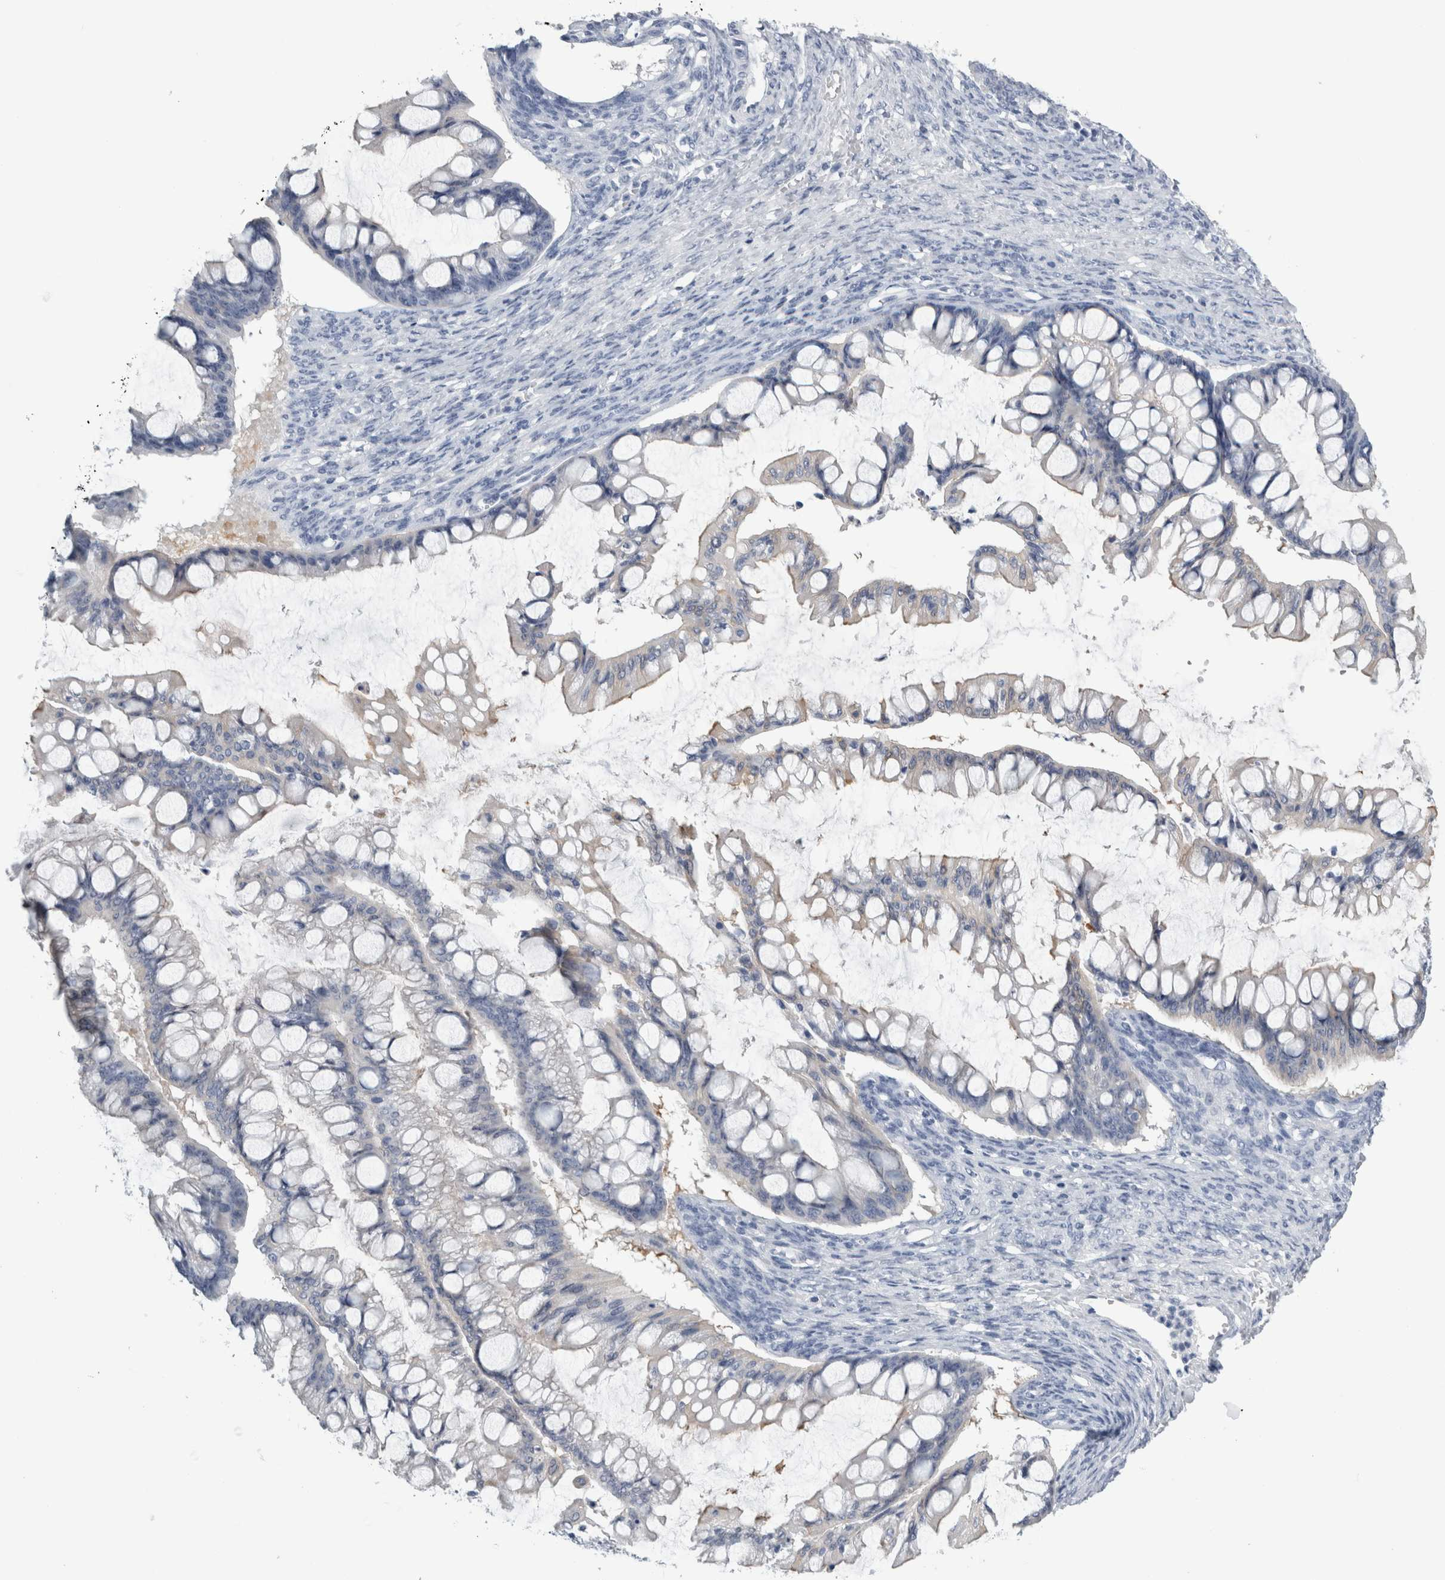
{"staining": {"intensity": "negative", "quantity": "none", "location": "none"}, "tissue": "ovarian cancer", "cell_type": "Tumor cells", "image_type": "cancer", "snomed": [{"axis": "morphology", "description": "Cystadenocarcinoma, mucinous, NOS"}, {"axis": "topography", "description": "Ovary"}], "caption": "Immunohistochemistry (IHC) image of ovarian mucinous cystadenocarcinoma stained for a protein (brown), which reveals no expression in tumor cells.", "gene": "ANKFY1", "patient": {"sex": "female", "age": 73}}